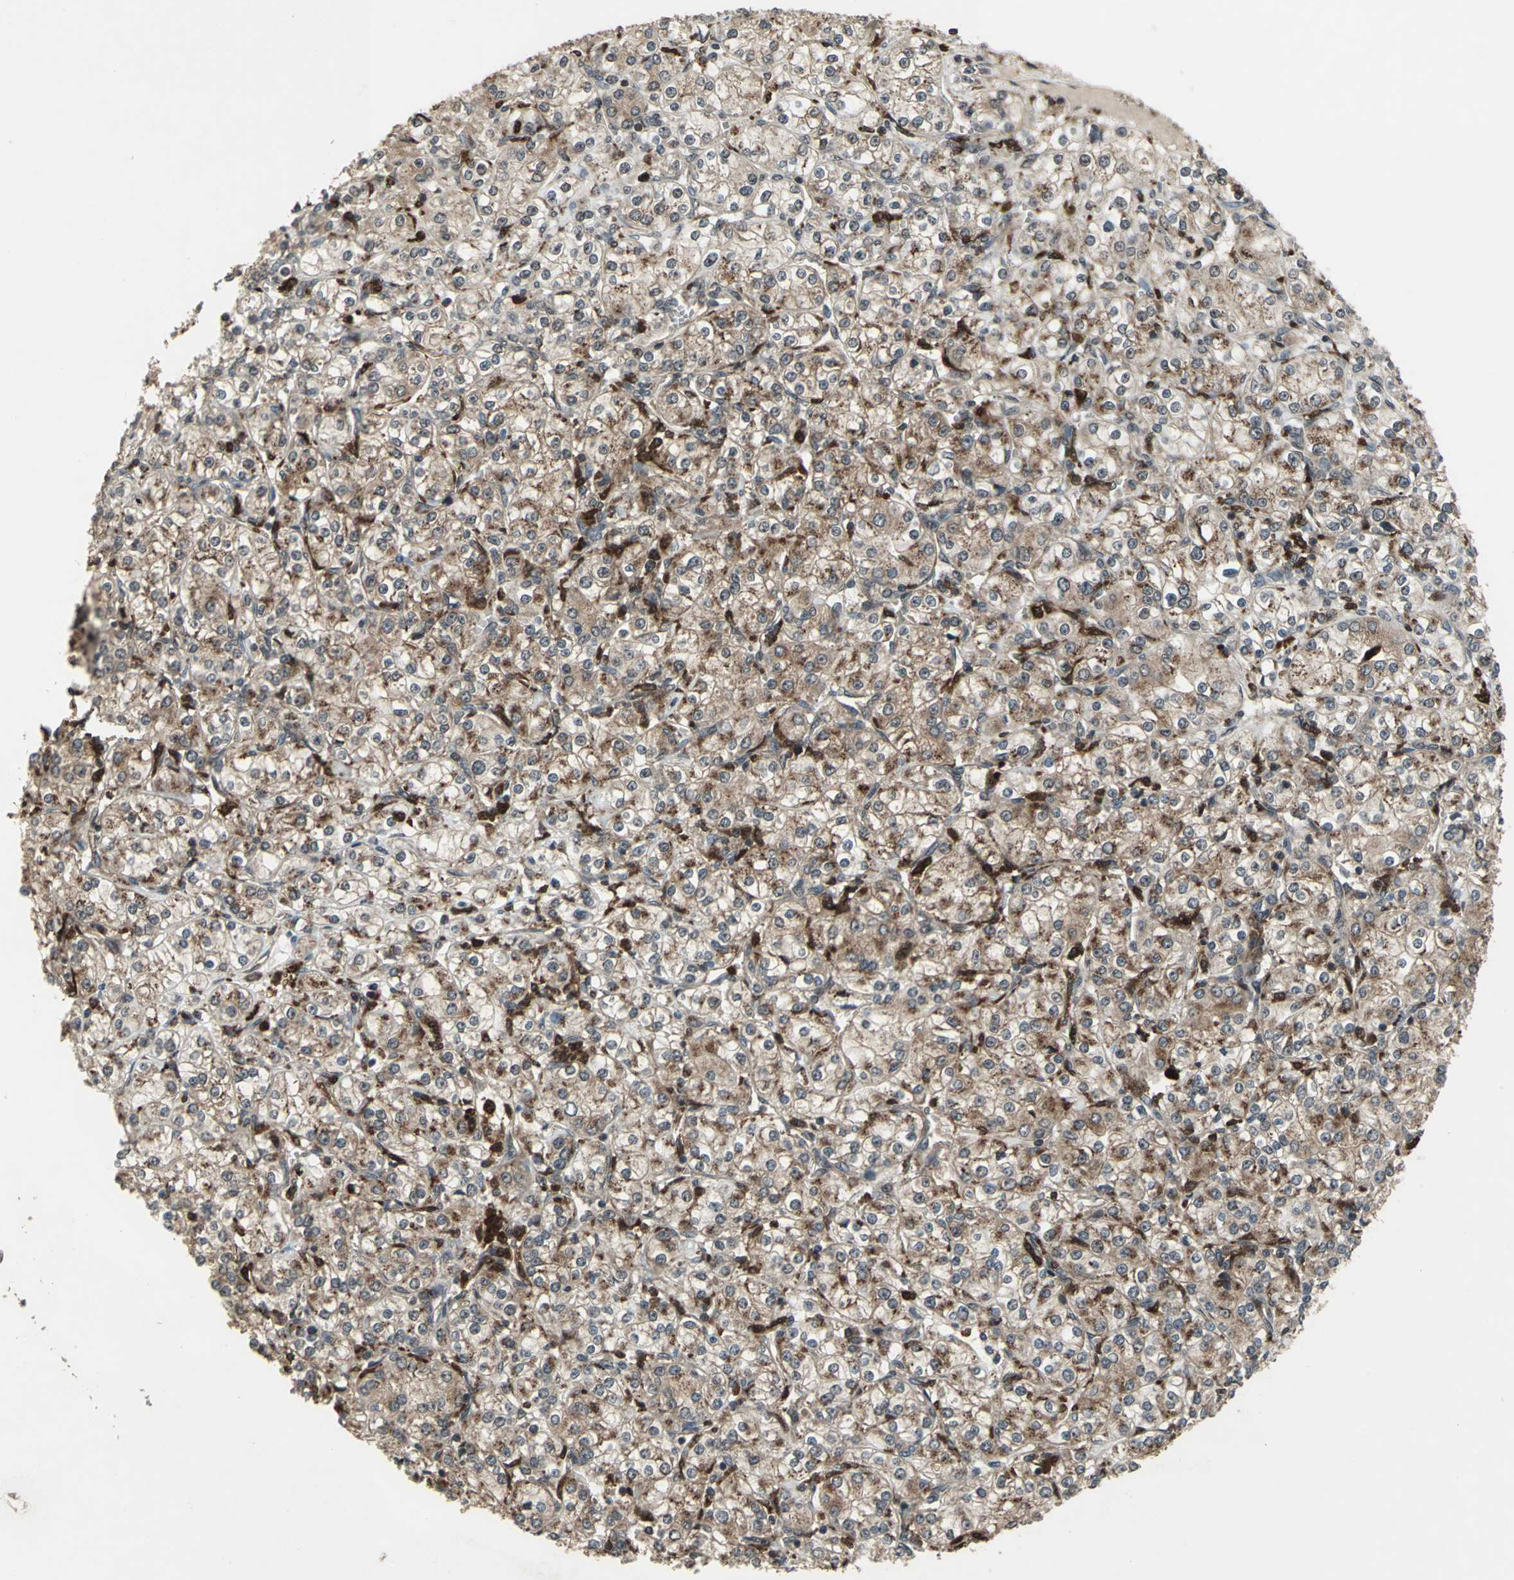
{"staining": {"intensity": "weak", "quantity": "25%-75%", "location": "cytoplasmic/membranous"}, "tissue": "renal cancer", "cell_type": "Tumor cells", "image_type": "cancer", "snomed": [{"axis": "morphology", "description": "Adenocarcinoma, NOS"}, {"axis": "topography", "description": "Kidney"}], "caption": "This is a histology image of immunohistochemistry (IHC) staining of renal cancer, which shows weak positivity in the cytoplasmic/membranous of tumor cells.", "gene": "PYCARD", "patient": {"sex": "male", "age": 77}}